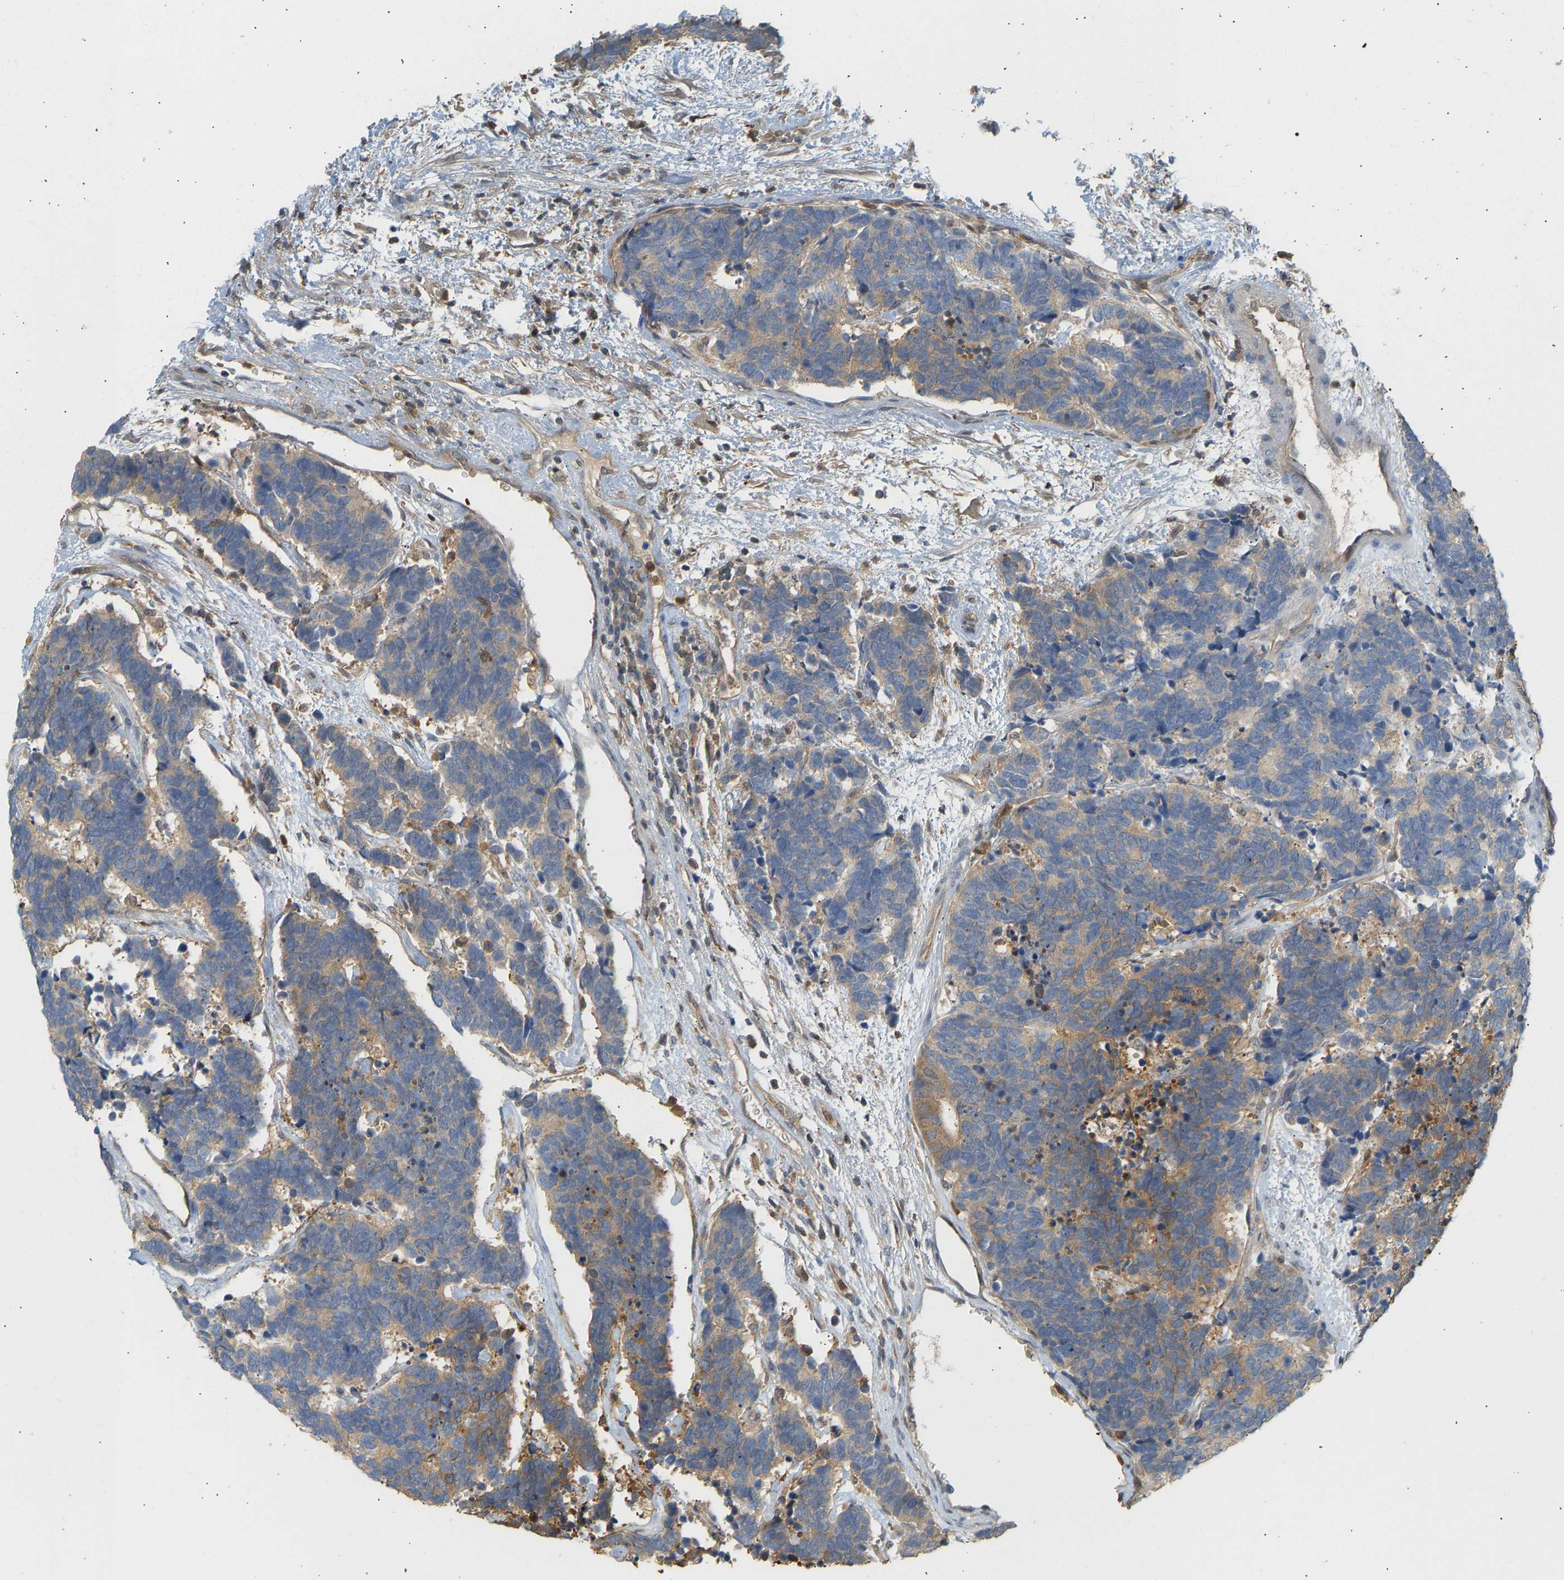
{"staining": {"intensity": "moderate", "quantity": "25%-75%", "location": "cytoplasmic/membranous"}, "tissue": "carcinoid", "cell_type": "Tumor cells", "image_type": "cancer", "snomed": [{"axis": "morphology", "description": "Carcinoma, NOS"}, {"axis": "morphology", "description": "Carcinoid, malignant, NOS"}, {"axis": "topography", "description": "Urinary bladder"}], "caption": "Immunohistochemical staining of human carcinoma shows medium levels of moderate cytoplasmic/membranous positivity in approximately 25%-75% of tumor cells.", "gene": "ENO1", "patient": {"sex": "male", "age": 57}}